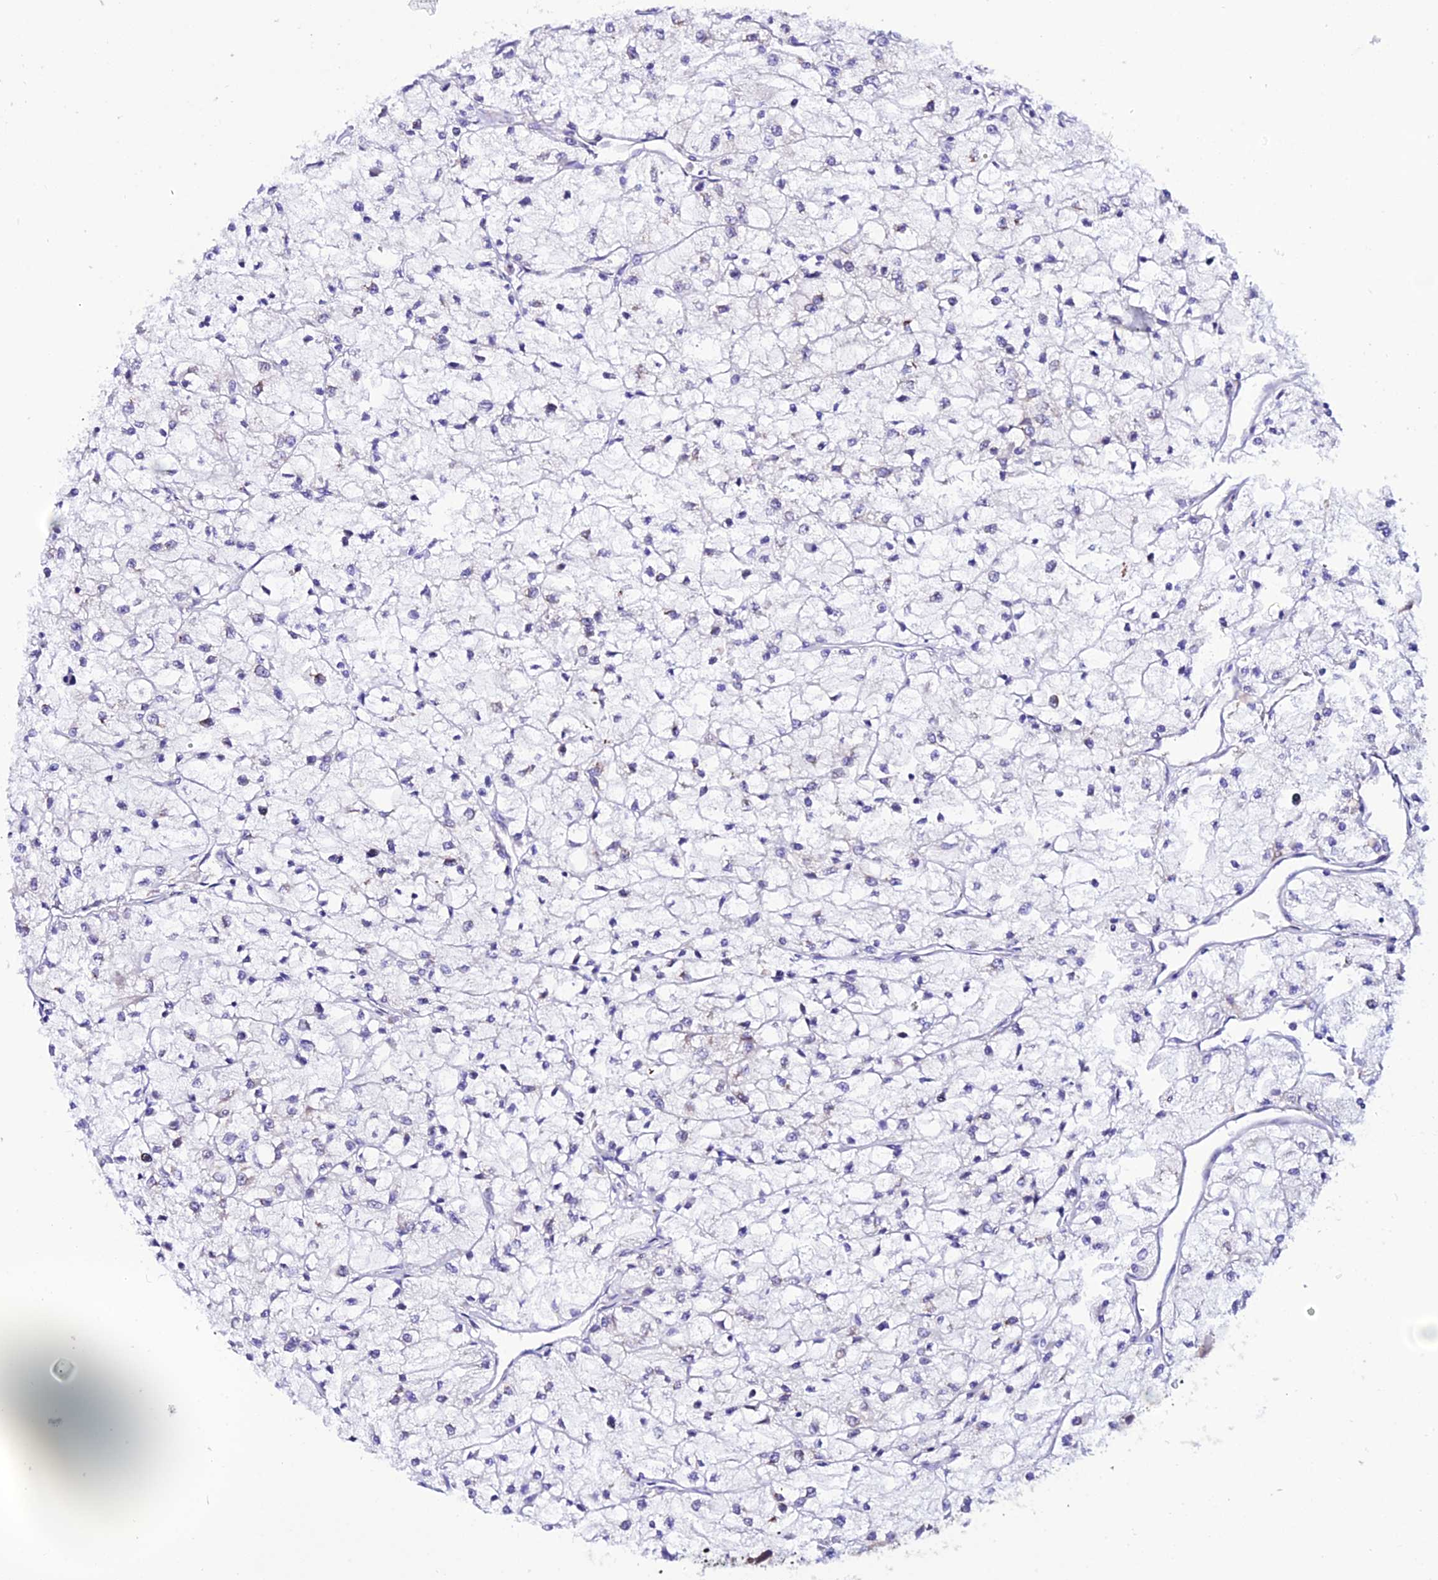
{"staining": {"intensity": "weak", "quantity": "<25%", "location": "cytoplasmic/membranous"}, "tissue": "renal cancer", "cell_type": "Tumor cells", "image_type": "cancer", "snomed": [{"axis": "morphology", "description": "Adenocarcinoma, NOS"}, {"axis": "topography", "description": "Kidney"}], "caption": "Tumor cells are negative for brown protein staining in adenocarcinoma (renal).", "gene": "EEF1G", "patient": {"sex": "male", "age": 80}}